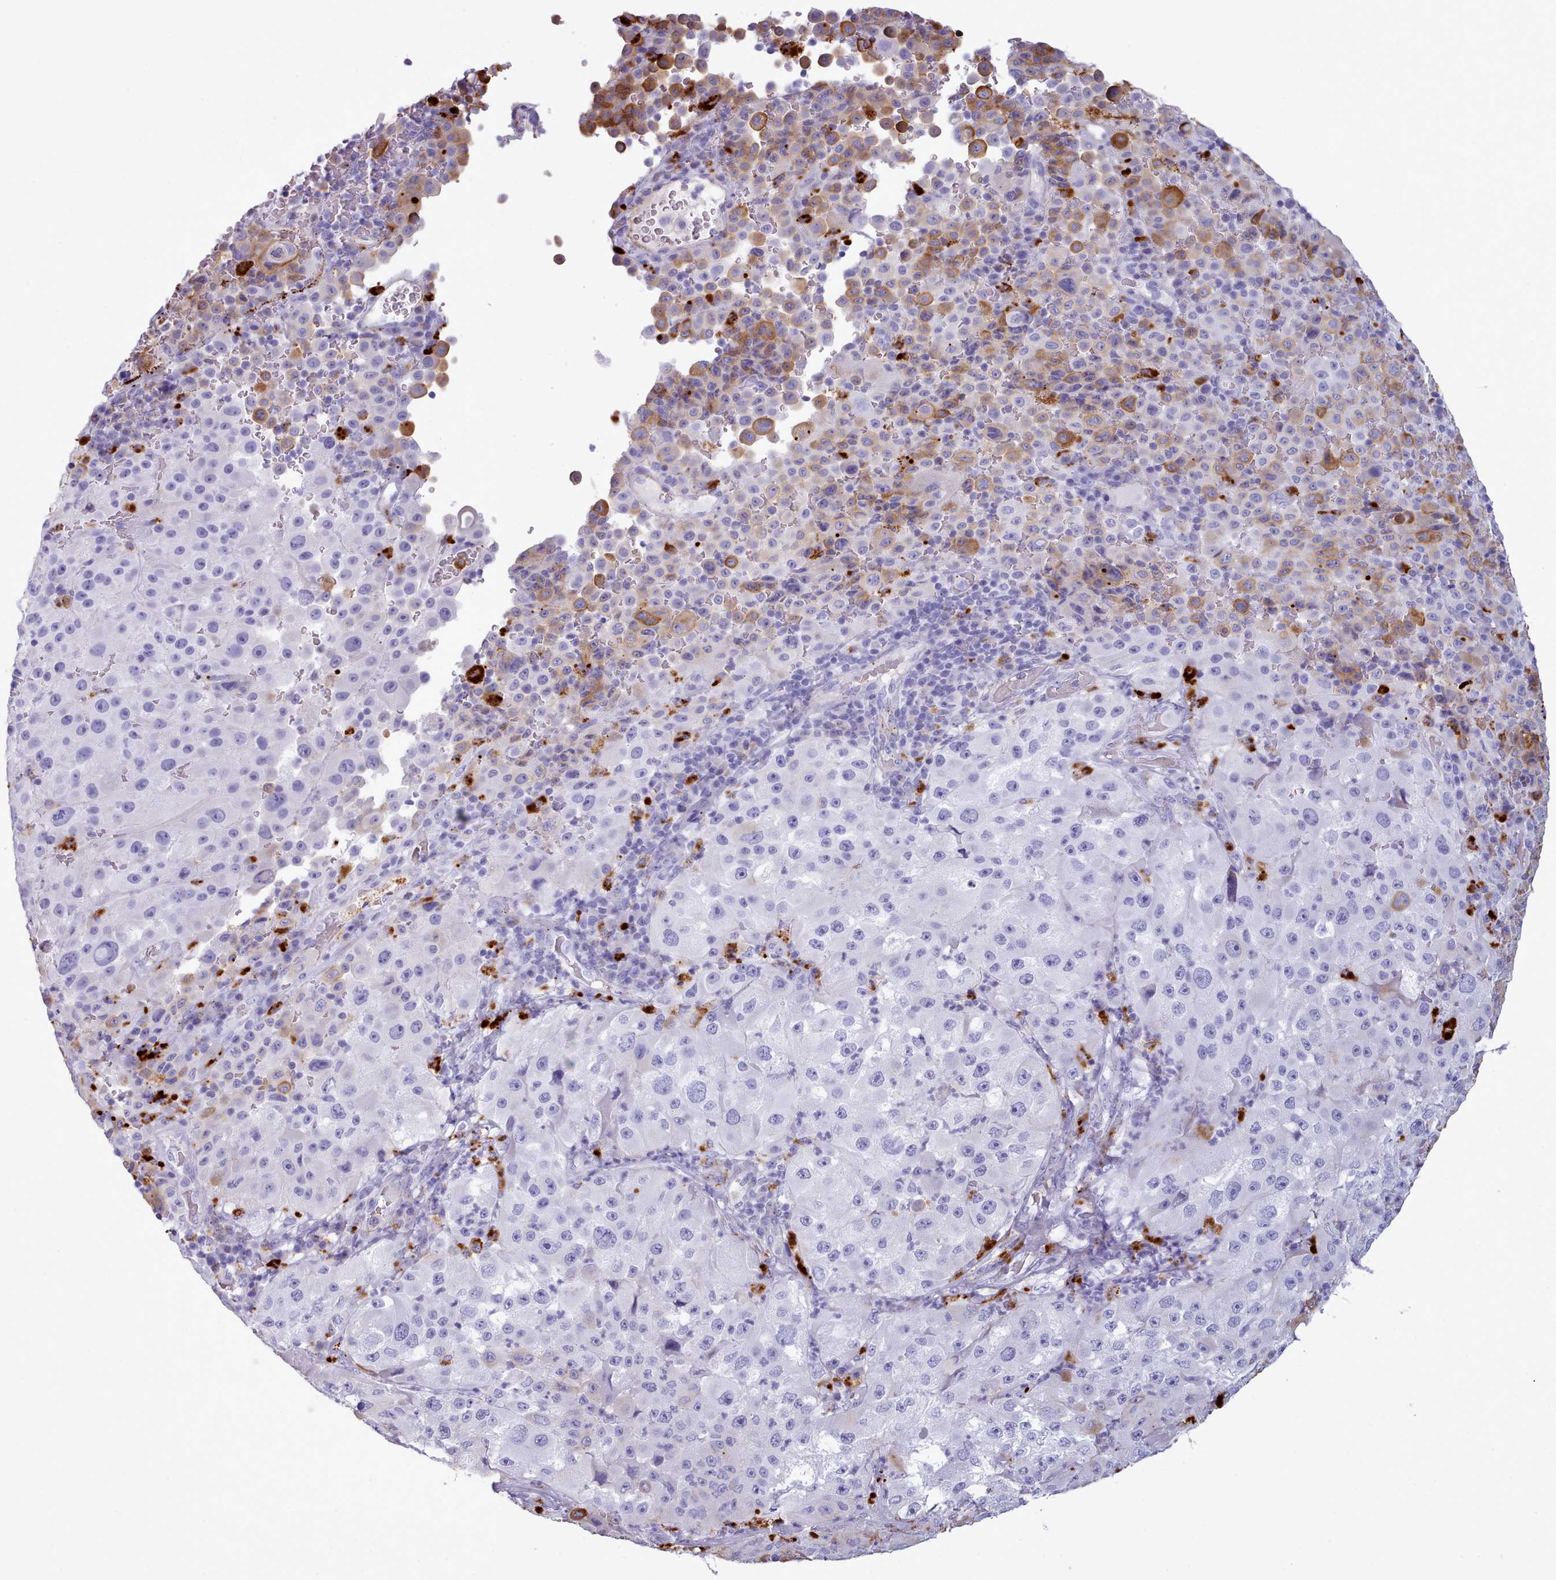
{"staining": {"intensity": "negative", "quantity": "none", "location": "none"}, "tissue": "melanoma", "cell_type": "Tumor cells", "image_type": "cancer", "snomed": [{"axis": "morphology", "description": "Malignant melanoma, Metastatic site"}, {"axis": "topography", "description": "Lymph node"}], "caption": "The immunohistochemistry (IHC) micrograph has no significant expression in tumor cells of melanoma tissue.", "gene": "GAA", "patient": {"sex": "male", "age": 62}}